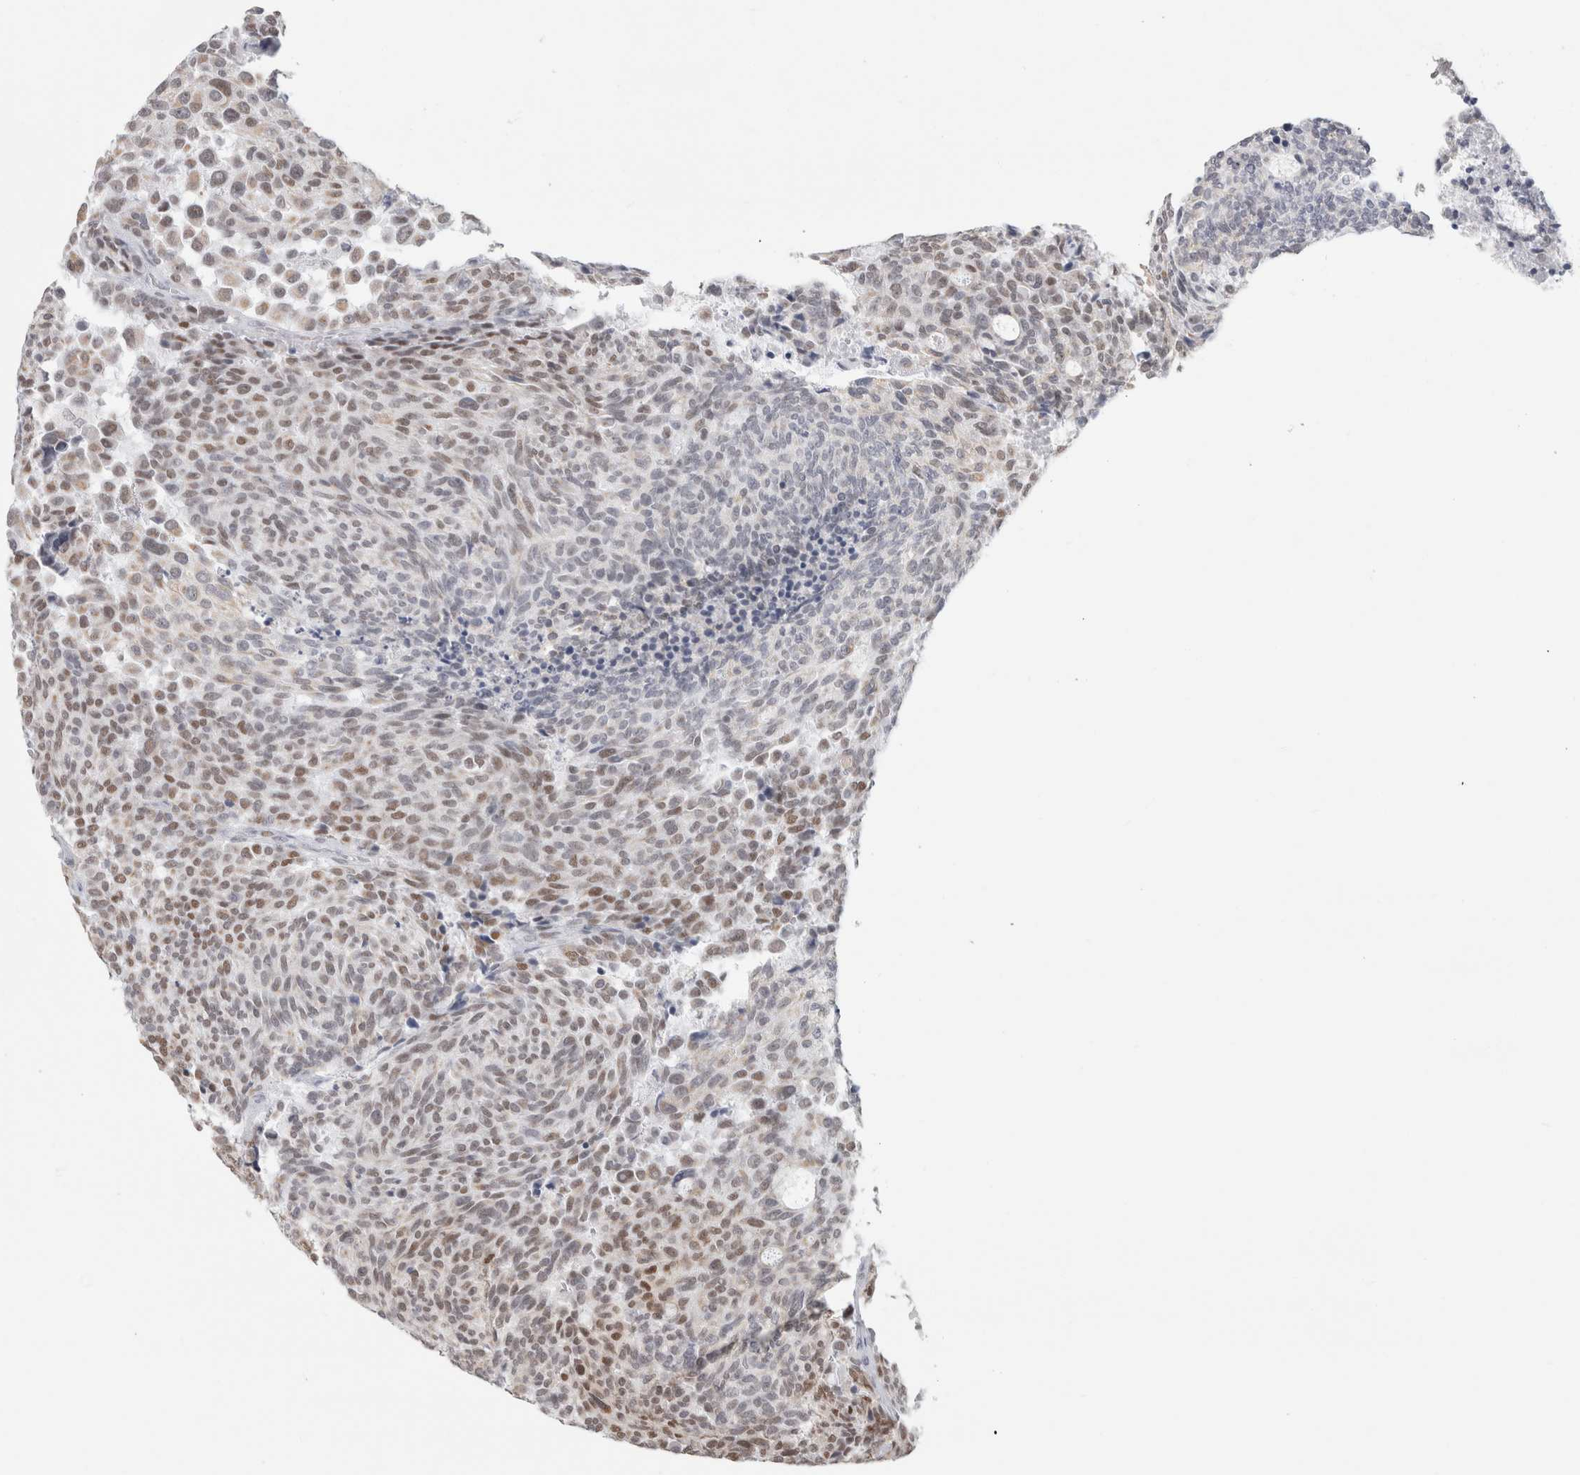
{"staining": {"intensity": "moderate", "quantity": "25%-75%", "location": "nuclear"}, "tissue": "carcinoid", "cell_type": "Tumor cells", "image_type": "cancer", "snomed": [{"axis": "morphology", "description": "Carcinoid, malignant, NOS"}, {"axis": "topography", "description": "Pancreas"}], "caption": "This image displays immunohistochemistry (IHC) staining of carcinoid, with medium moderate nuclear positivity in about 25%-75% of tumor cells.", "gene": "SMARCC1", "patient": {"sex": "female", "age": 54}}